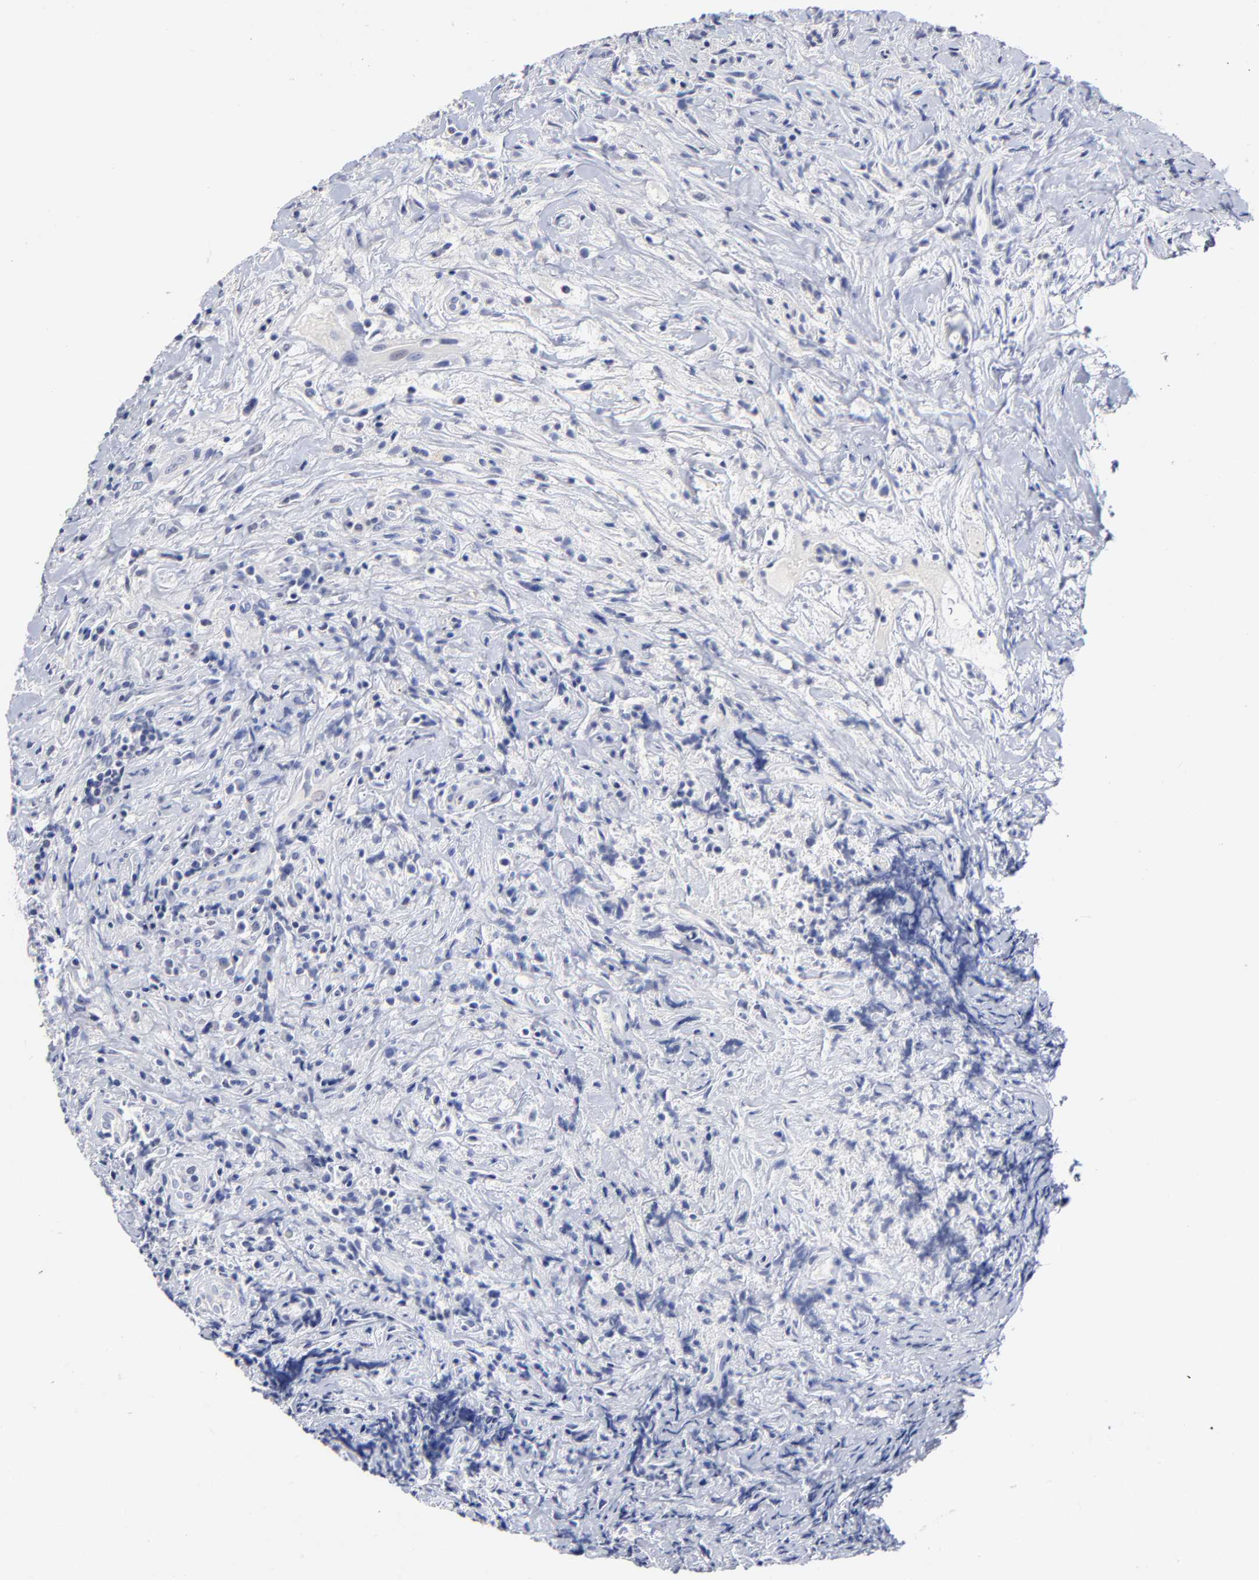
{"staining": {"intensity": "negative", "quantity": "none", "location": "none"}, "tissue": "lymphoma", "cell_type": "Tumor cells", "image_type": "cancer", "snomed": [{"axis": "morphology", "description": "Hodgkin's disease, NOS"}, {"axis": "topography", "description": "Lymph node"}], "caption": "High power microscopy photomicrograph of an immunohistochemistry (IHC) histopathology image of lymphoma, revealing no significant staining in tumor cells. (Brightfield microscopy of DAB (3,3'-diaminobenzidine) immunohistochemistry at high magnification).", "gene": "CXADR", "patient": {"sex": "female", "age": 25}}